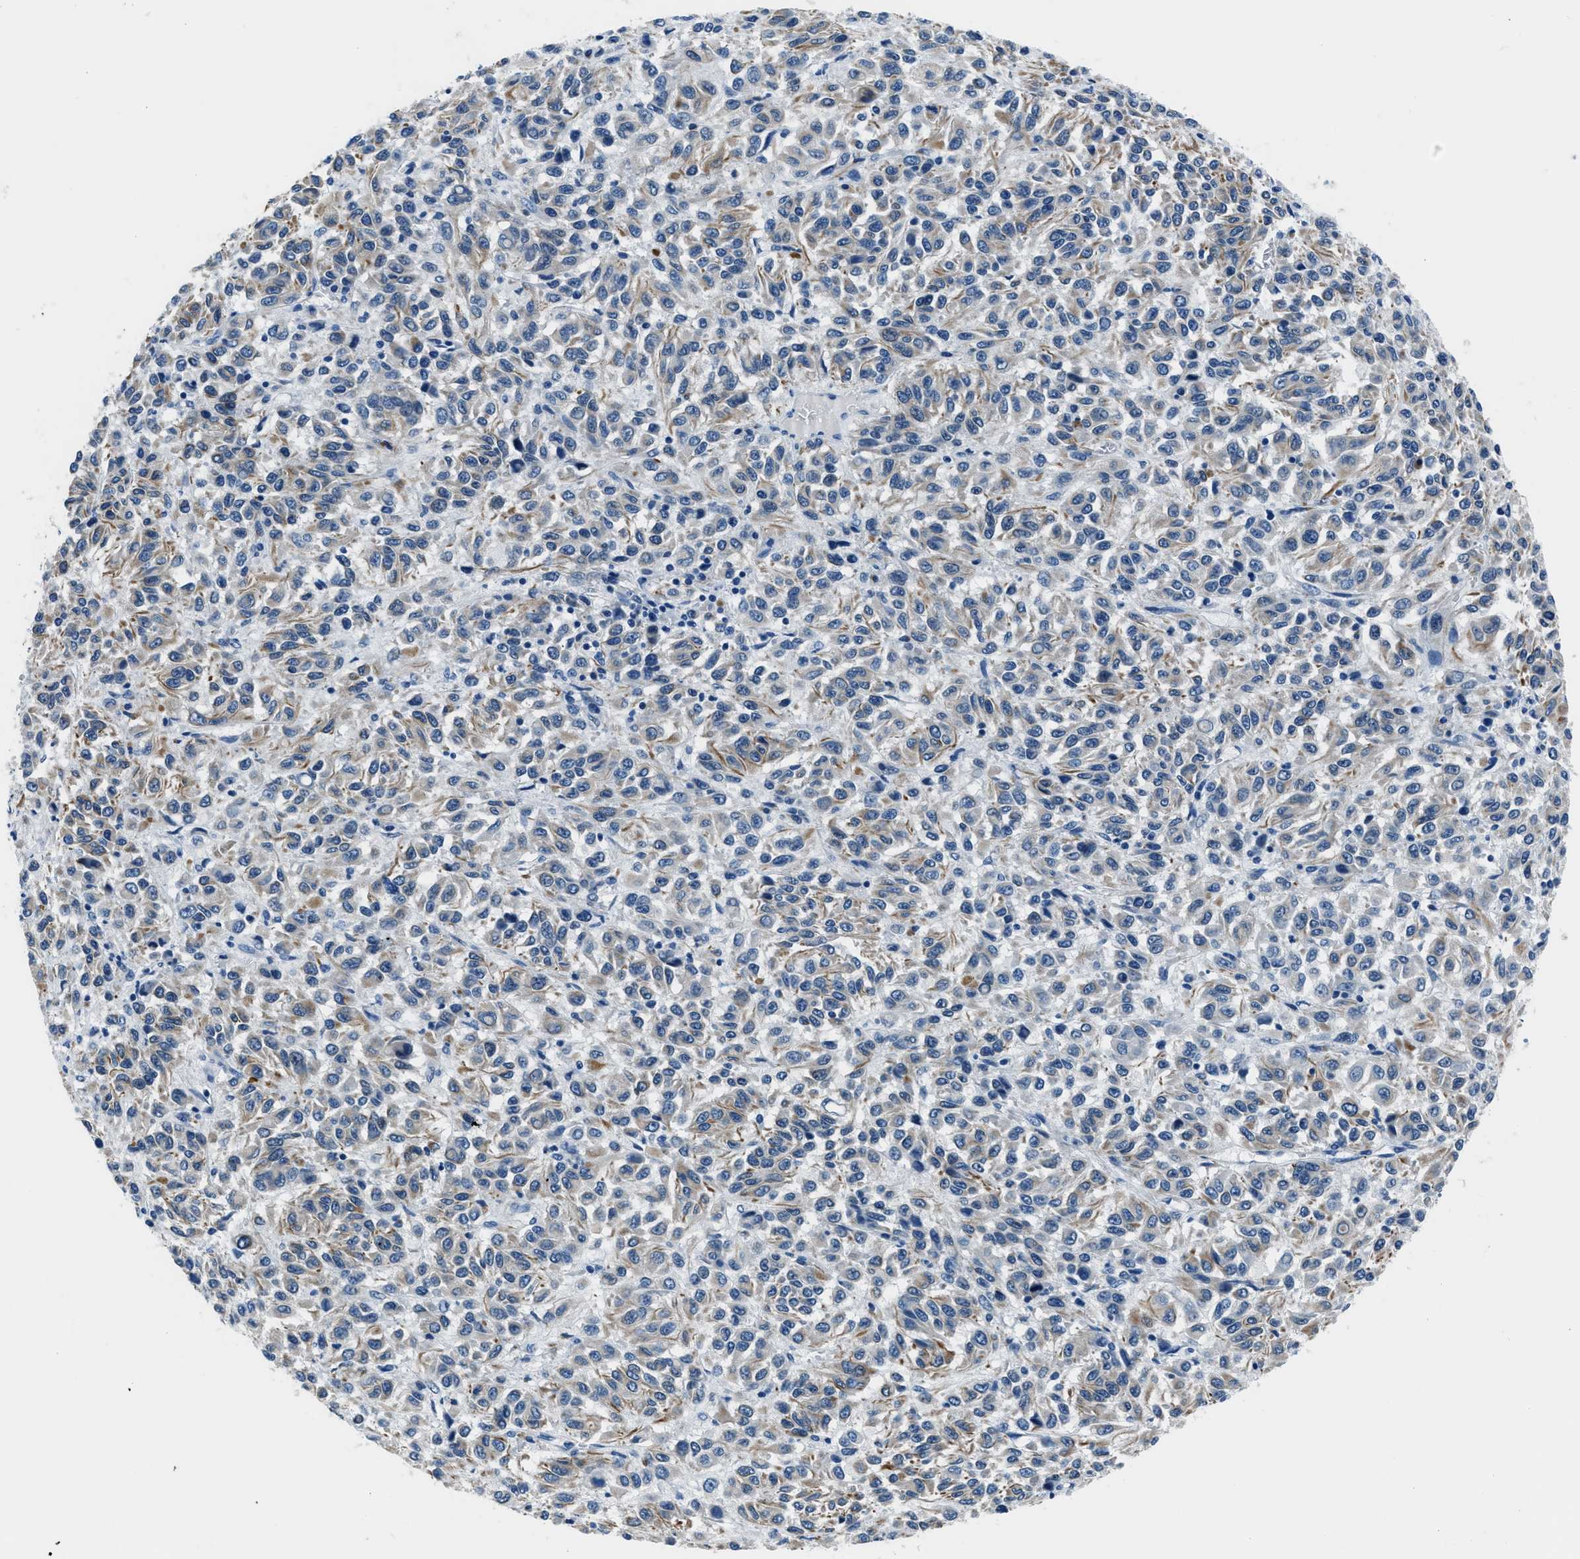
{"staining": {"intensity": "moderate", "quantity": "<25%", "location": "cytoplasmic/membranous"}, "tissue": "melanoma", "cell_type": "Tumor cells", "image_type": "cancer", "snomed": [{"axis": "morphology", "description": "Malignant melanoma, Metastatic site"}, {"axis": "topography", "description": "Lung"}], "caption": "This histopathology image reveals IHC staining of human melanoma, with low moderate cytoplasmic/membranous positivity in approximately <25% of tumor cells.", "gene": "GJA3", "patient": {"sex": "male", "age": 64}}